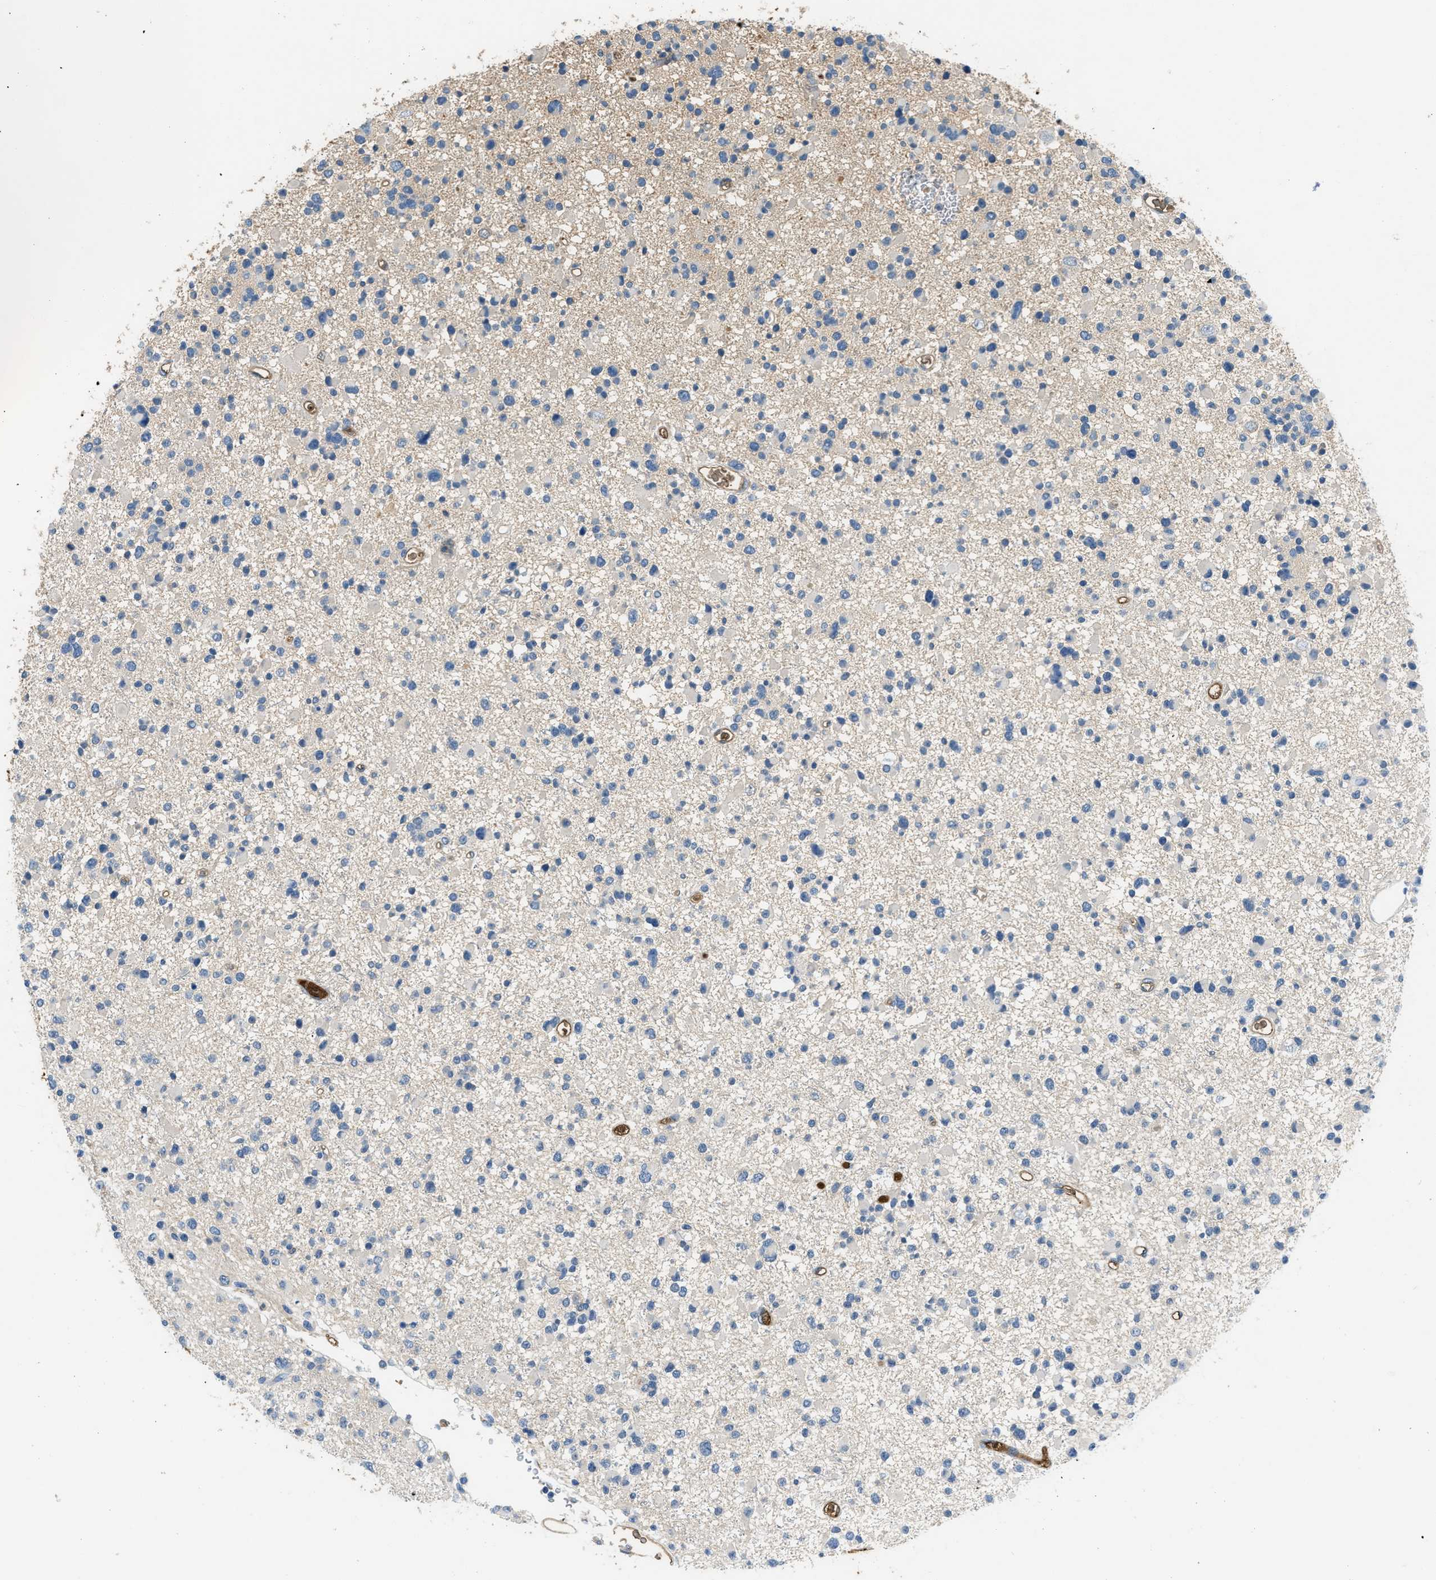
{"staining": {"intensity": "negative", "quantity": "none", "location": "none"}, "tissue": "glioma", "cell_type": "Tumor cells", "image_type": "cancer", "snomed": [{"axis": "morphology", "description": "Glioma, malignant, Low grade"}, {"axis": "topography", "description": "Brain"}], "caption": "Immunohistochemistry (IHC) of glioma exhibits no staining in tumor cells. The staining was performed using DAB (3,3'-diaminobenzidine) to visualize the protein expression in brown, while the nuclei were stained in blue with hematoxylin (Magnification: 20x).", "gene": "STC1", "patient": {"sex": "female", "age": 22}}